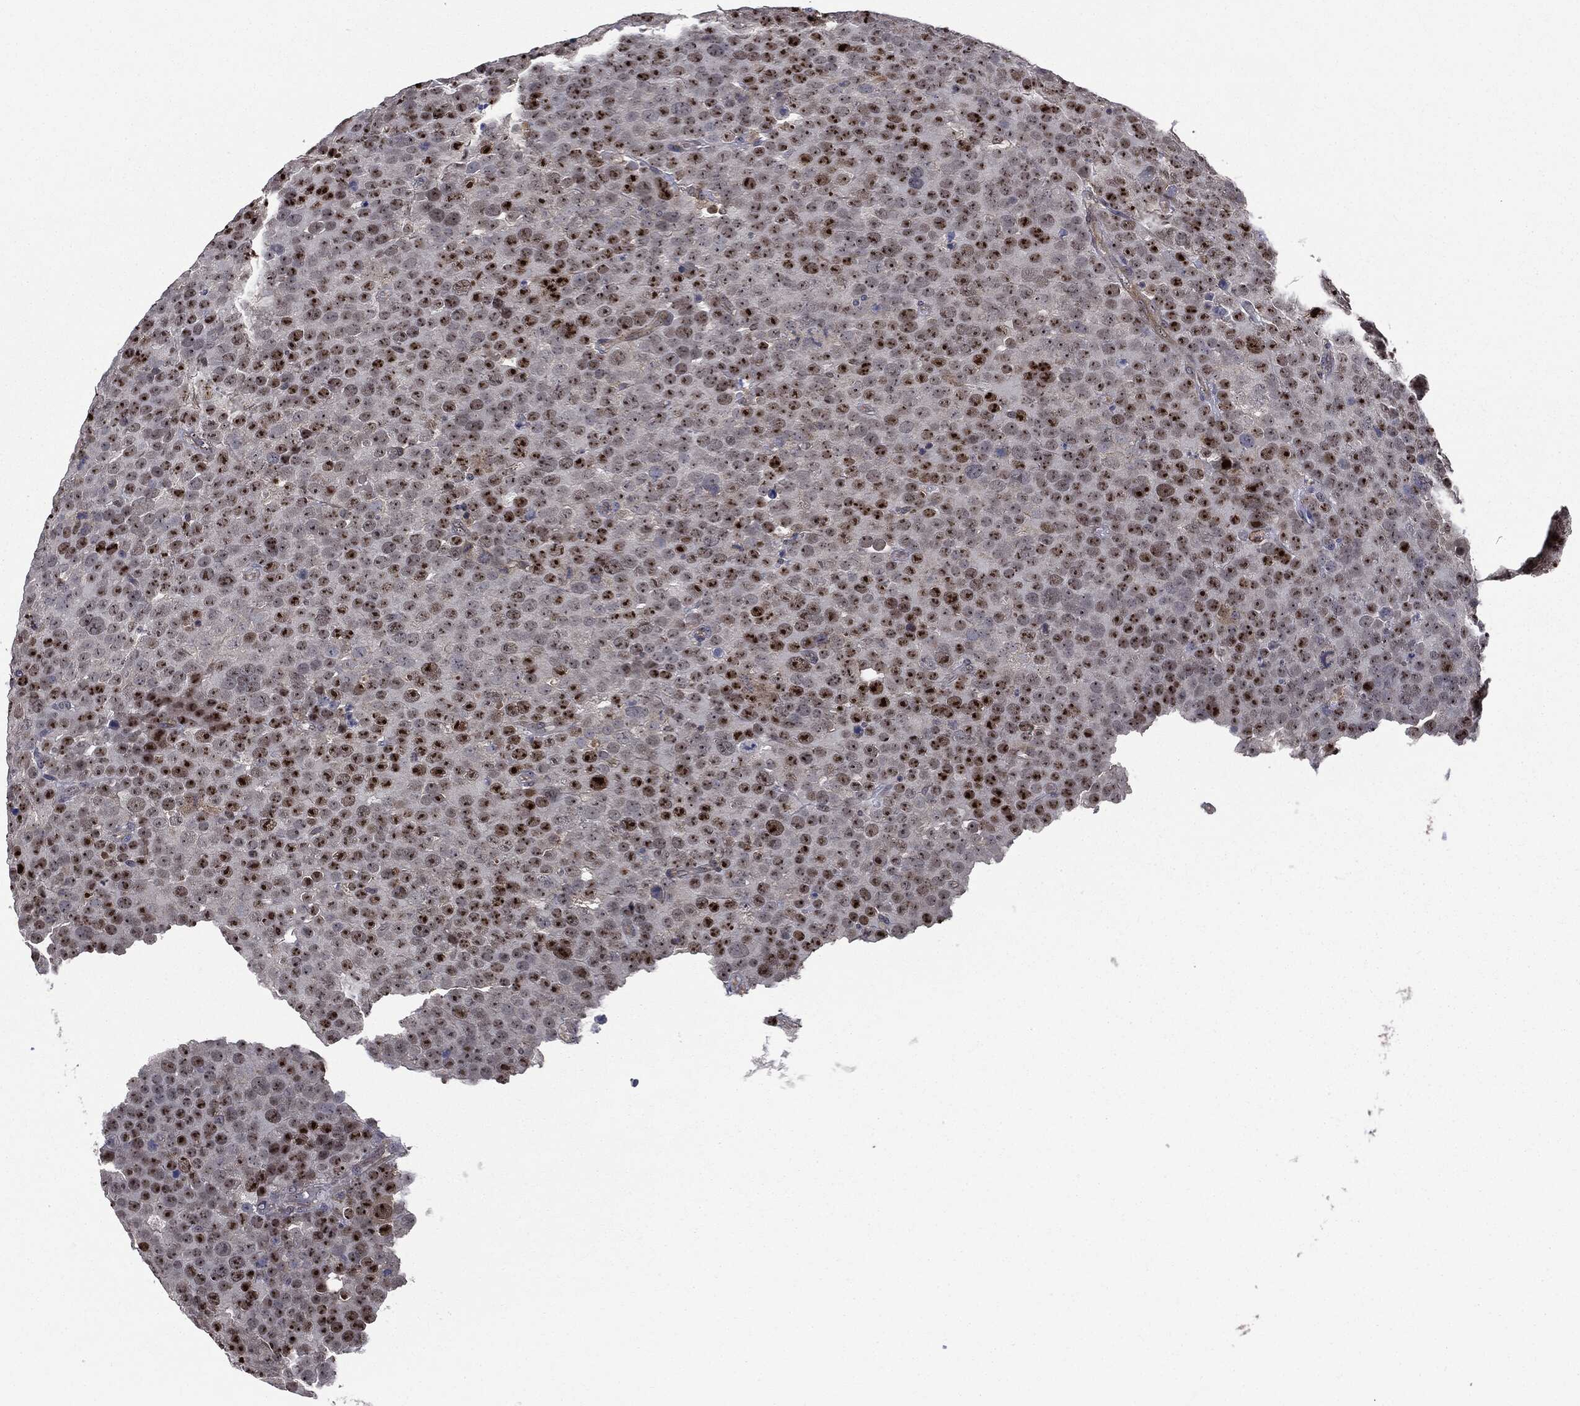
{"staining": {"intensity": "strong", "quantity": "25%-75%", "location": "nuclear"}, "tissue": "testis cancer", "cell_type": "Tumor cells", "image_type": "cancer", "snomed": [{"axis": "morphology", "description": "Seminoma, NOS"}, {"axis": "topography", "description": "Testis"}], "caption": "The image demonstrates staining of testis cancer (seminoma), revealing strong nuclear protein staining (brown color) within tumor cells.", "gene": "TRMT1L", "patient": {"sex": "male", "age": 71}}